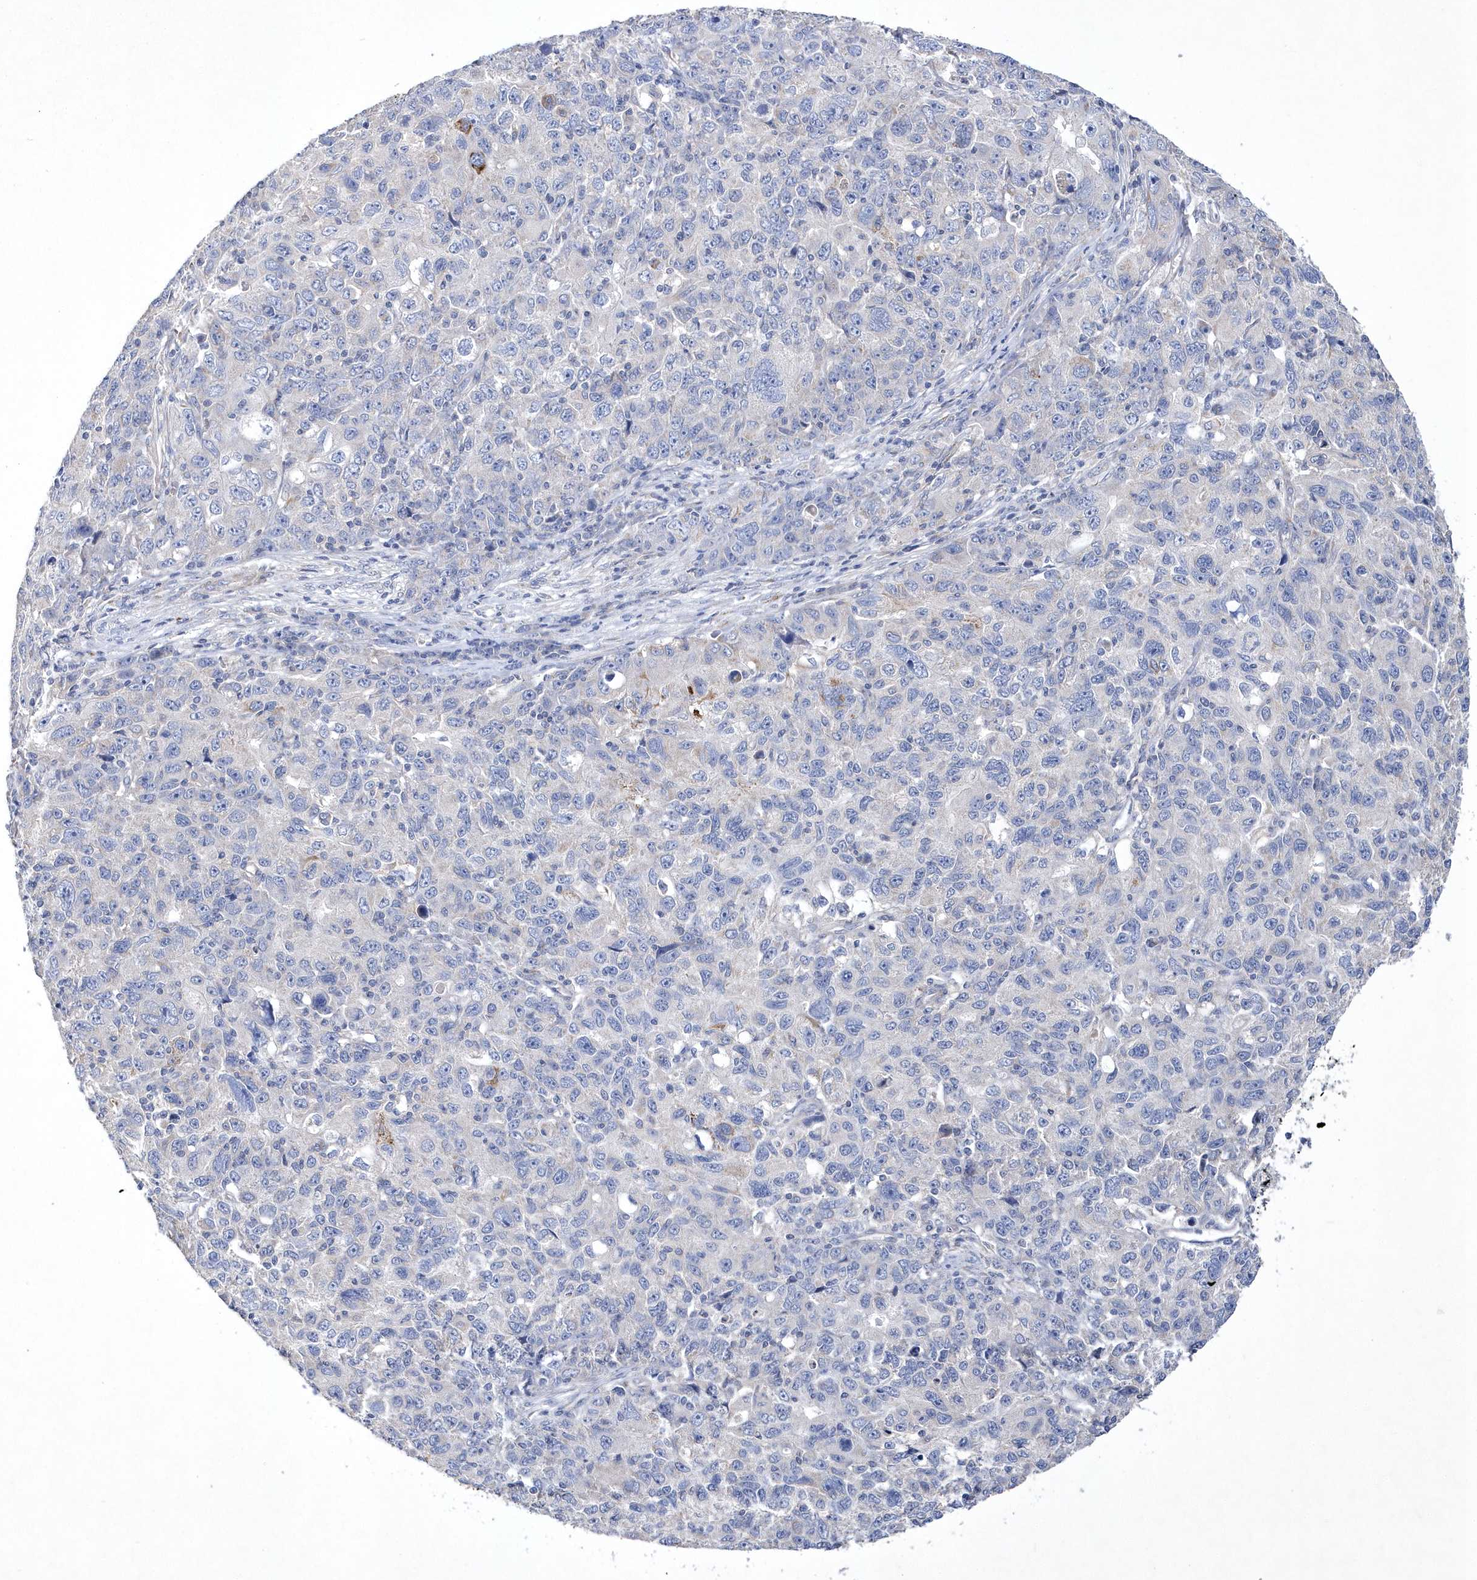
{"staining": {"intensity": "negative", "quantity": "none", "location": "none"}, "tissue": "ovarian cancer", "cell_type": "Tumor cells", "image_type": "cancer", "snomed": [{"axis": "morphology", "description": "Carcinoma, endometroid"}, {"axis": "topography", "description": "Ovary"}], "caption": "Protein analysis of ovarian cancer demonstrates no significant staining in tumor cells. (Brightfield microscopy of DAB immunohistochemistry at high magnification).", "gene": "METTL8", "patient": {"sex": "female", "age": 42}}